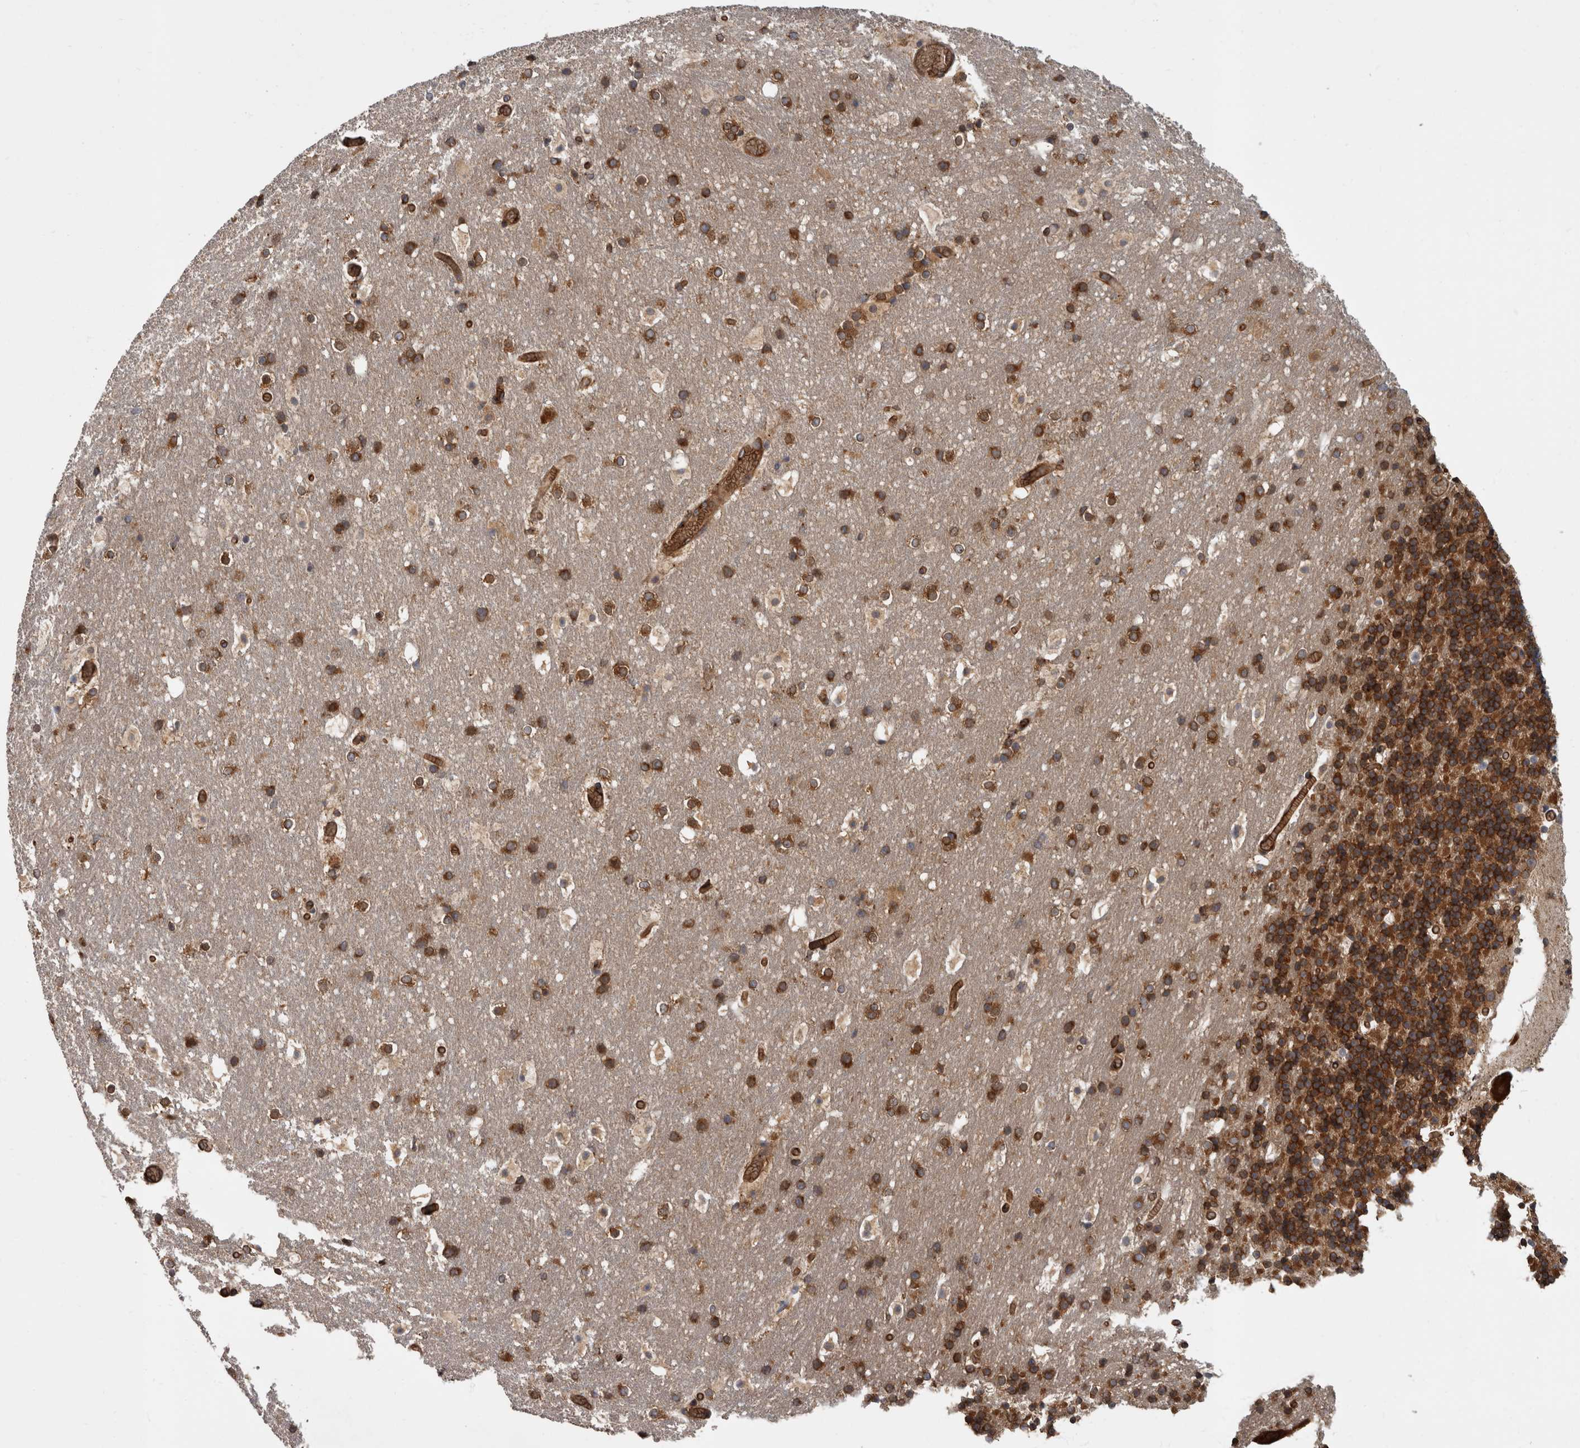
{"staining": {"intensity": "strong", "quantity": ">75%", "location": "cytoplasmic/membranous"}, "tissue": "cerebellum", "cell_type": "Cells in granular layer", "image_type": "normal", "snomed": [{"axis": "morphology", "description": "Normal tissue, NOS"}, {"axis": "topography", "description": "Cerebellum"}], "caption": "Unremarkable cerebellum exhibits strong cytoplasmic/membranous positivity in approximately >75% of cells in granular layer.", "gene": "HOOK3", "patient": {"sex": "male", "age": 57}}